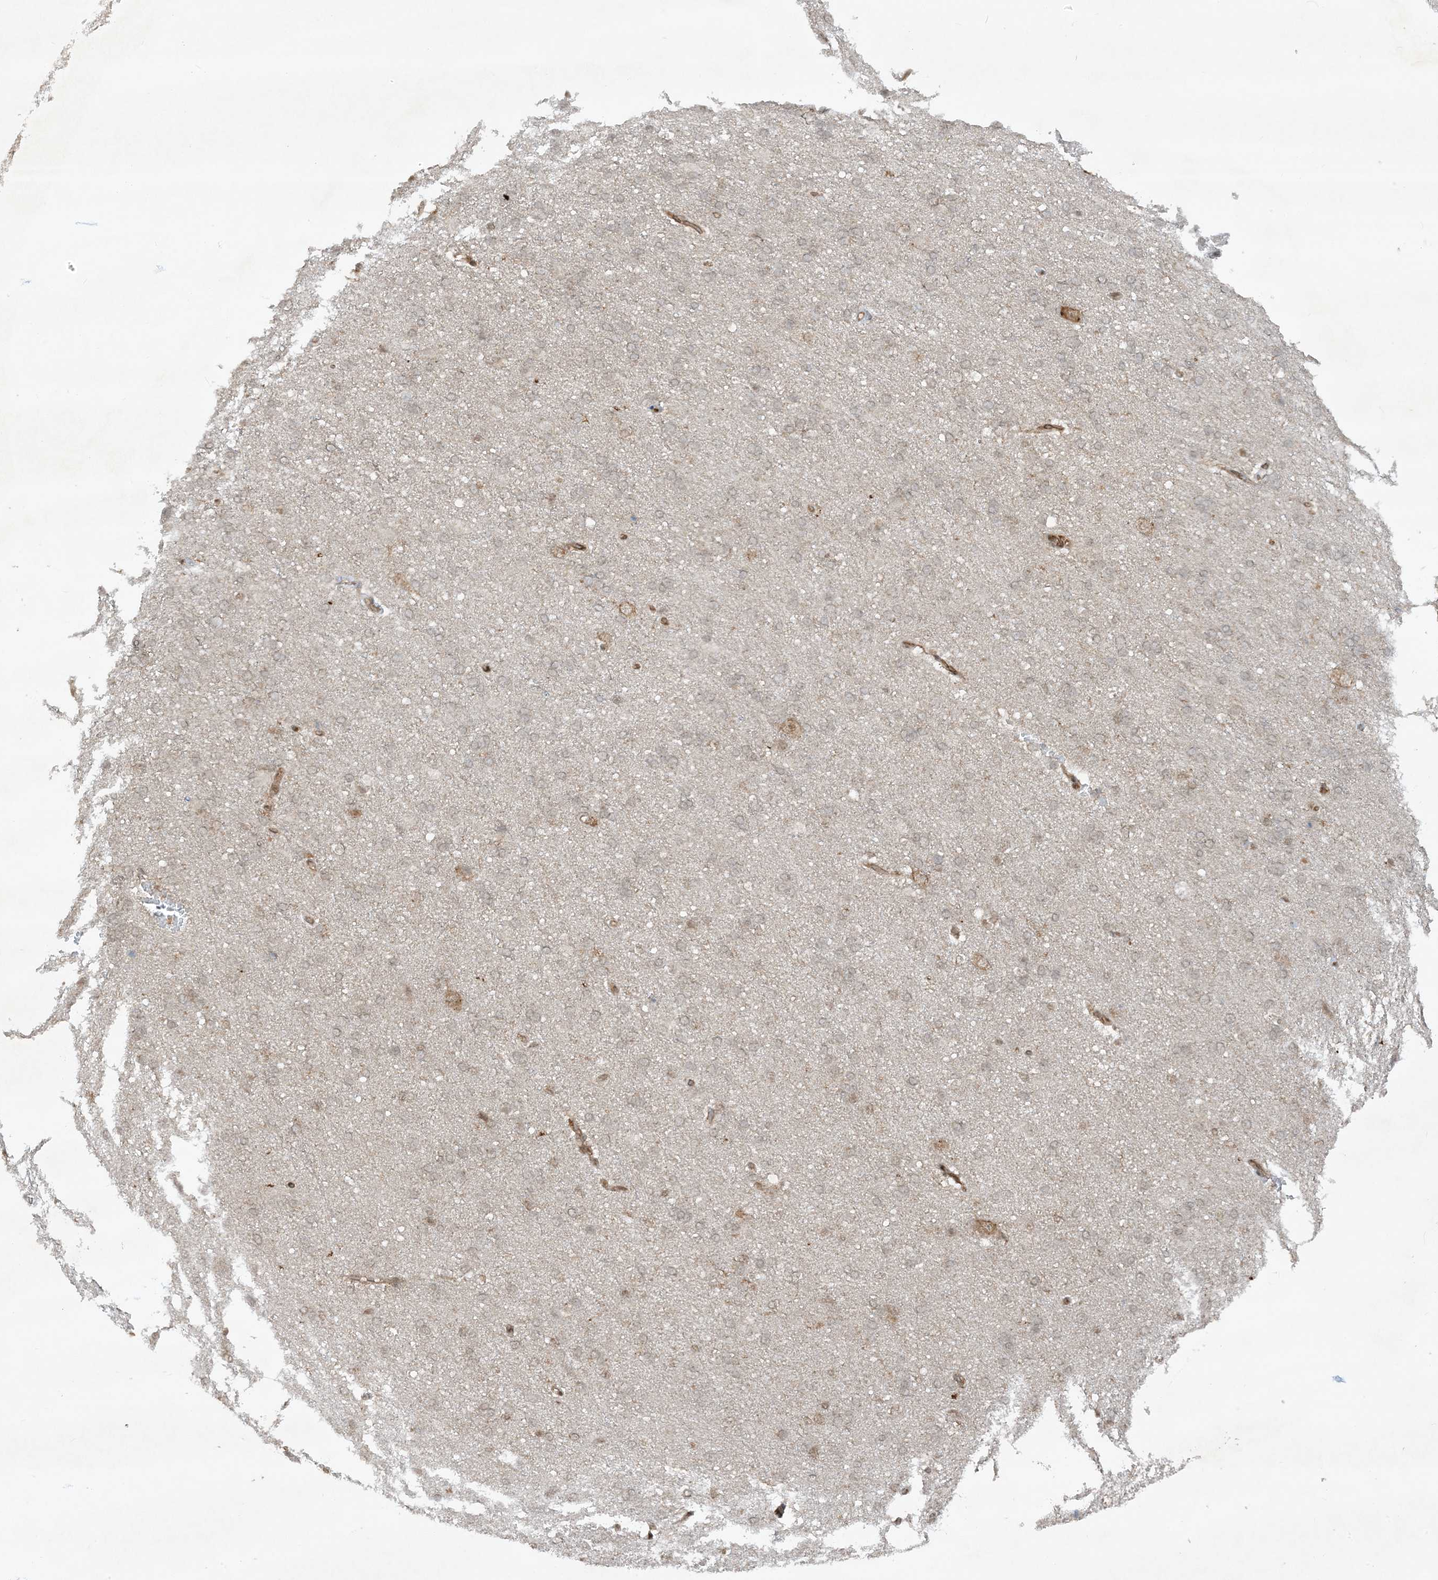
{"staining": {"intensity": "moderate", "quantity": ">75%", "location": "cytoplasmic/membranous"}, "tissue": "cerebral cortex", "cell_type": "Endothelial cells", "image_type": "normal", "snomed": [{"axis": "morphology", "description": "Normal tissue, NOS"}, {"axis": "topography", "description": "Cerebral cortex"}], "caption": "Immunohistochemical staining of unremarkable cerebral cortex displays moderate cytoplasmic/membranous protein expression in about >75% of endothelial cells. (IHC, brightfield microscopy, high magnification).", "gene": "CERT1", "patient": {"sex": "male", "age": 62}}